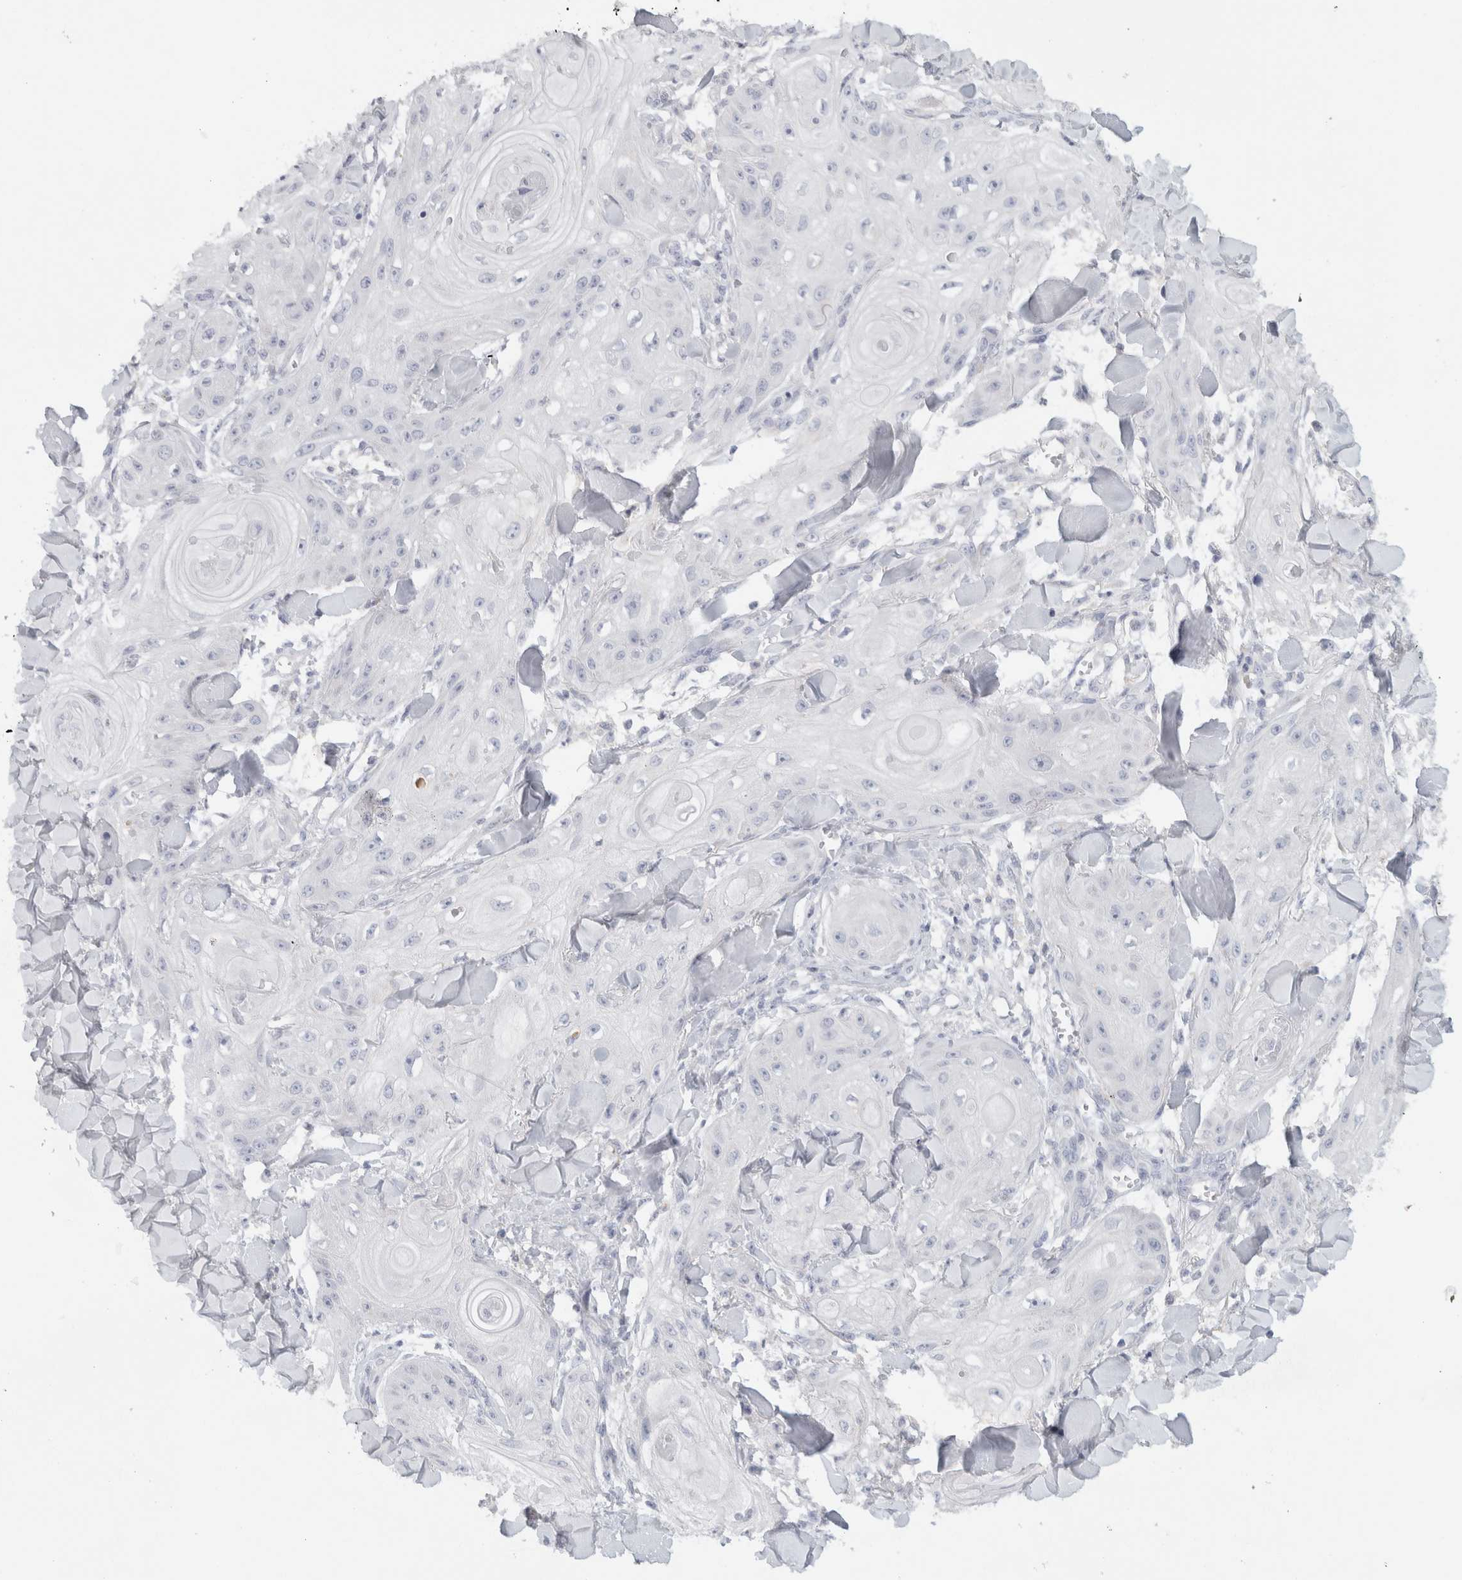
{"staining": {"intensity": "negative", "quantity": "none", "location": "none"}, "tissue": "skin cancer", "cell_type": "Tumor cells", "image_type": "cancer", "snomed": [{"axis": "morphology", "description": "Squamous cell carcinoma, NOS"}, {"axis": "topography", "description": "Skin"}], "caption": "DAB (3,3'-diaminobenzidine) immunohistochemical staining of skin squamous cell carcinoma displays no significant positivity in tumor cells.", "gene": "STK31", "patient": {"sex": "male", "age": 74}}